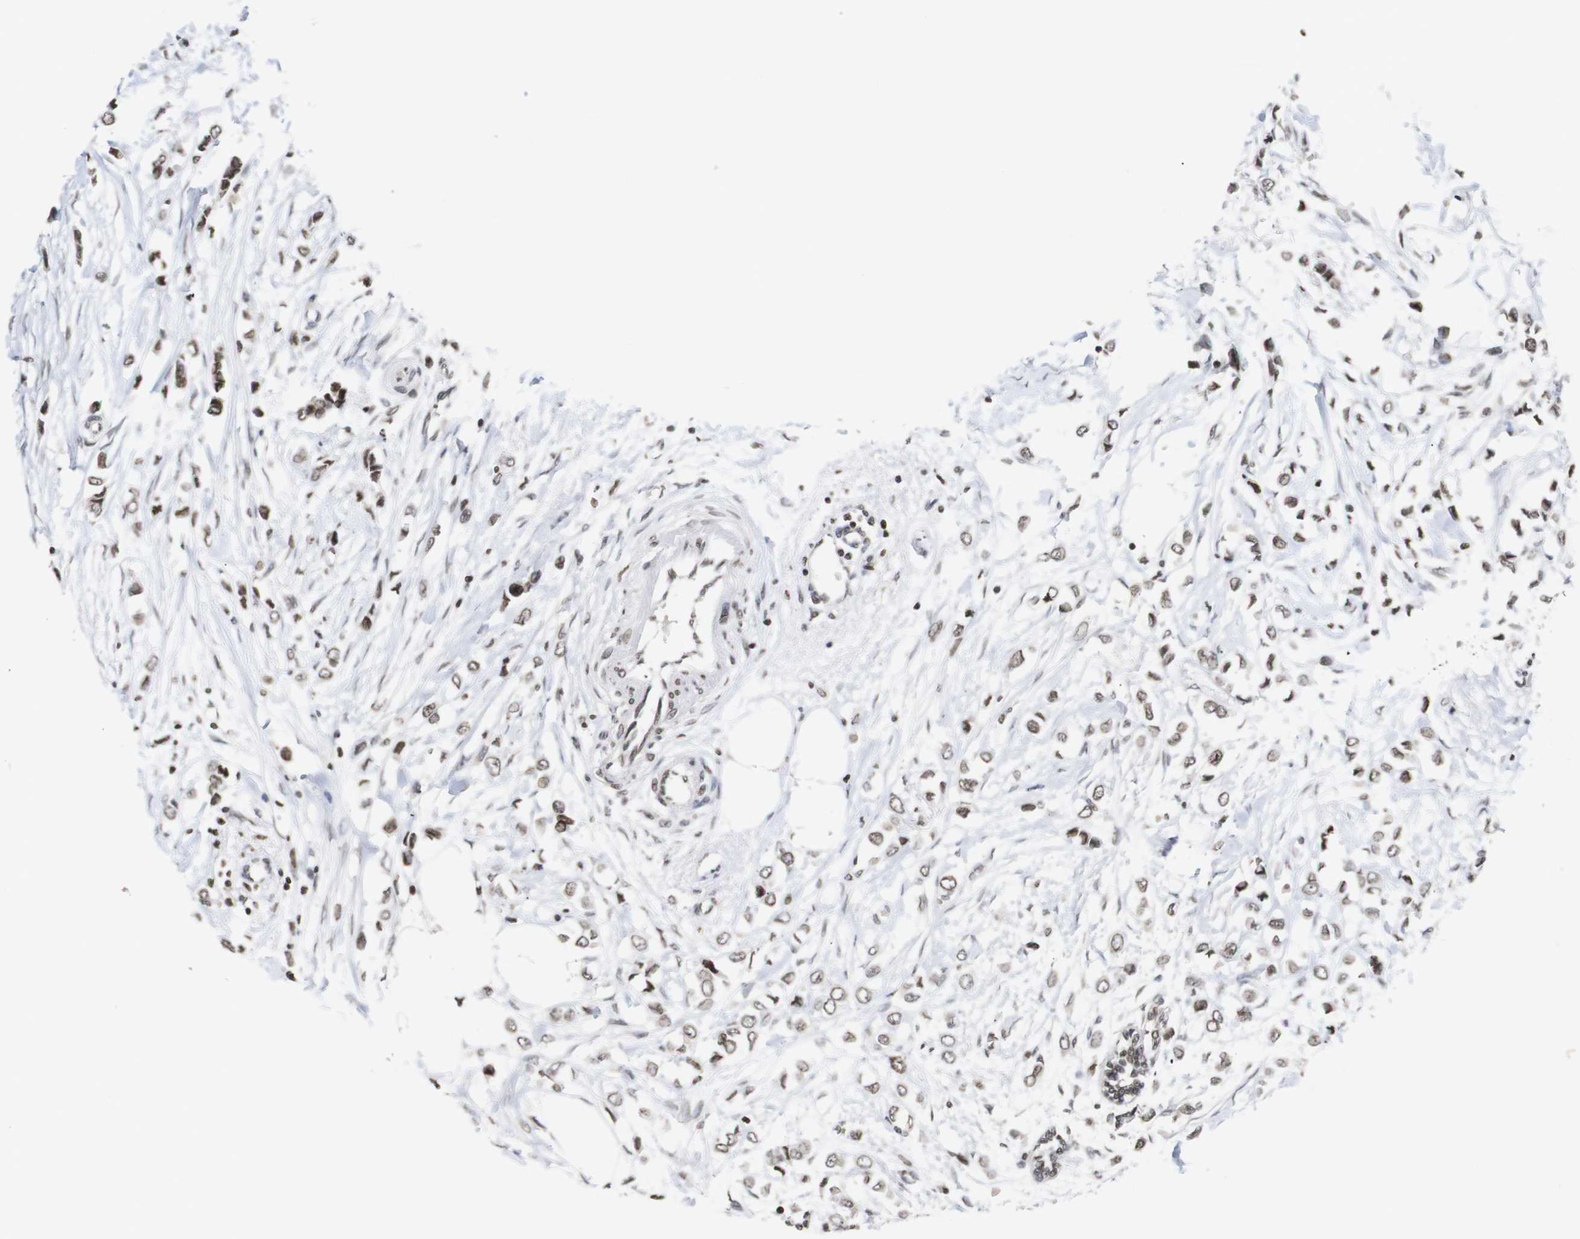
{"staining": {"intensity": "moderate", "quantity": ">75%", "location": "nuclear"}, "tissue": "breast cancer", "cell_type": "Tumor cells", "image_type": "cancer", "snomed": [{"axis": "morphology", "description": "Lobular carcinoma"}, {"axis": "topography", "description": "Breast"}], "caption": "The immunohistochemical stain shows moderate nuclear positivity in tumor cells of breast cancer tissue.", "gene": "ETV5", "patient": {"sex": "female", "age": 51}}